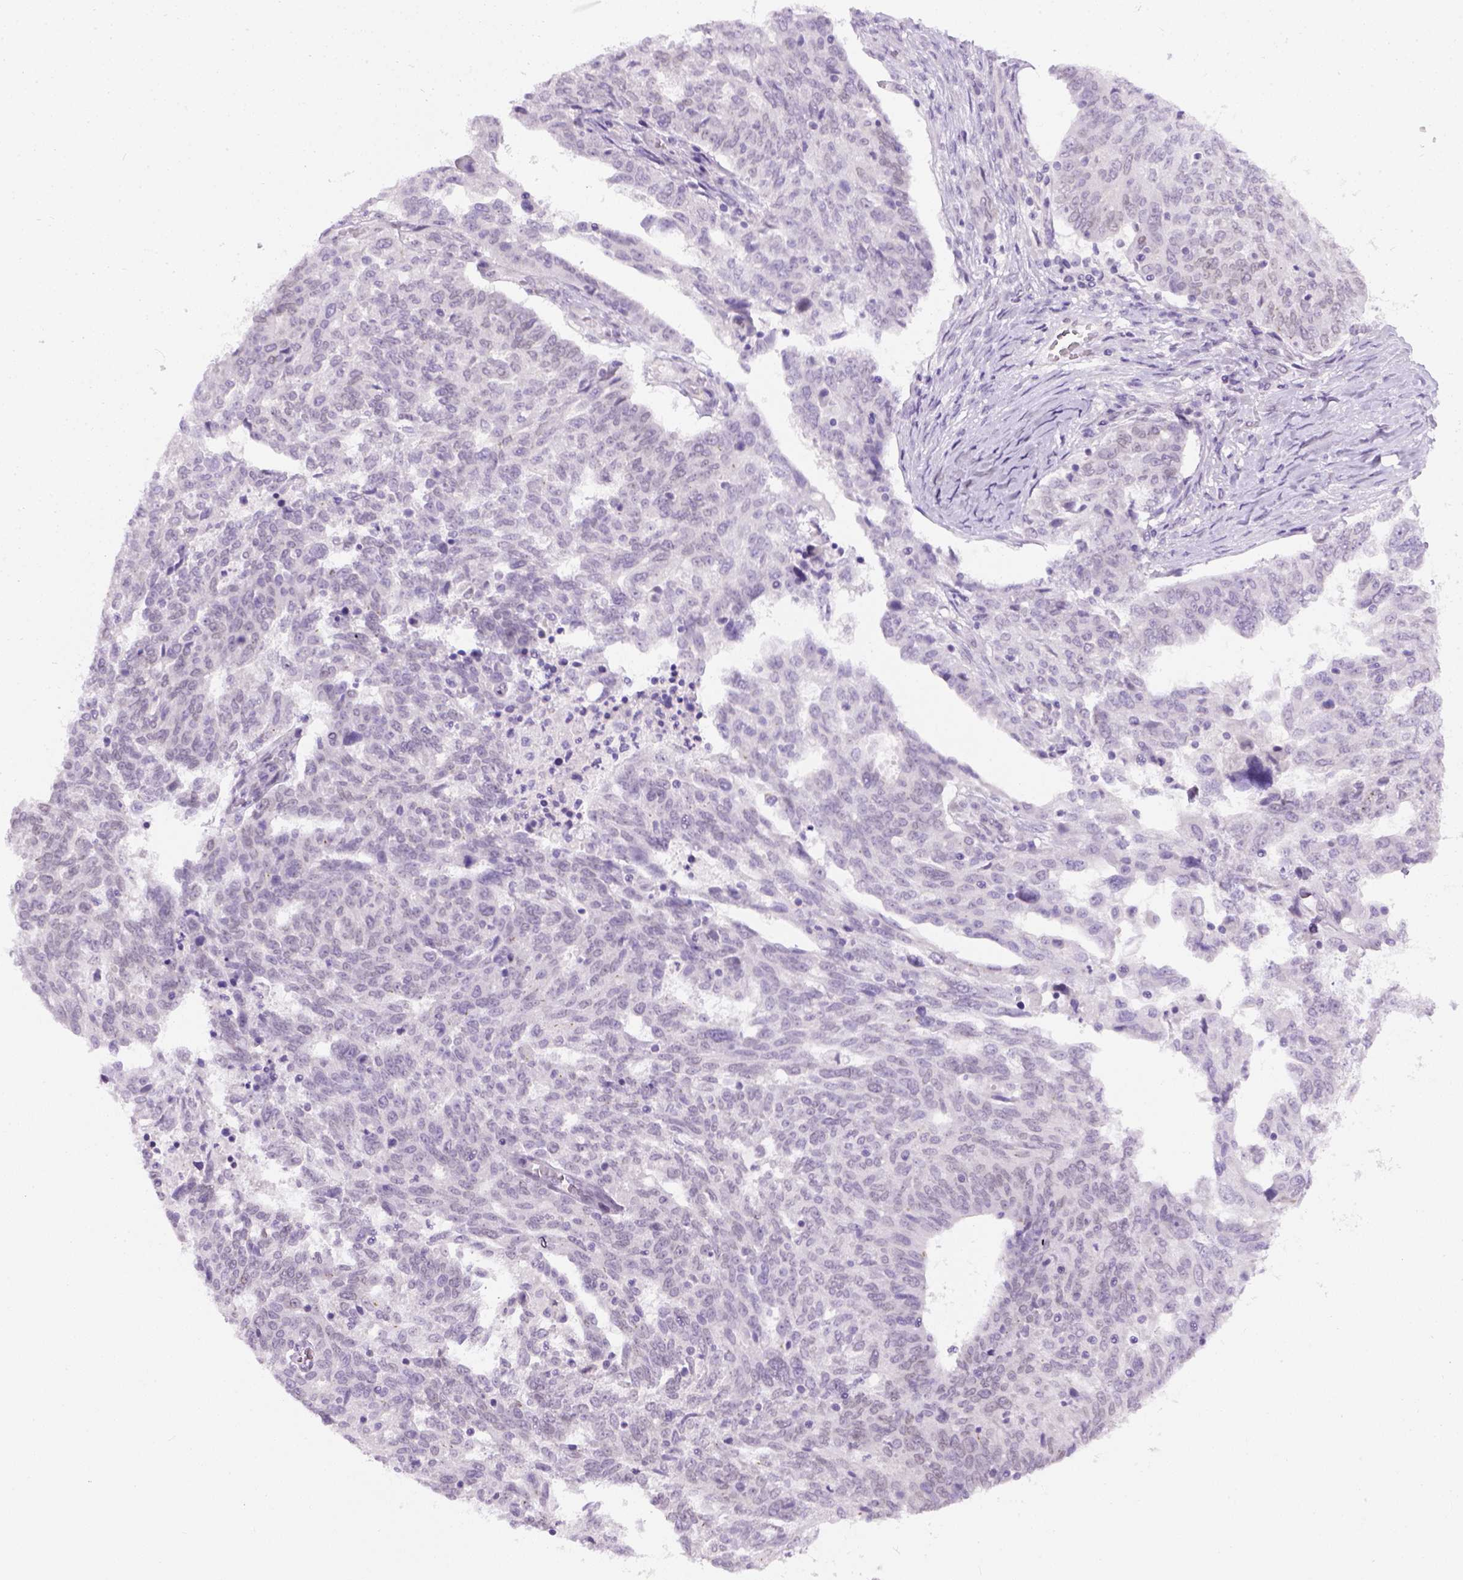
{"staining": {"intensity": "negative", "quantity": "none", "location": "none"}, "tissue": "ovarian cancer", "cell_type": "Tumor cells", "image_type": "cancer", "snomed": [{"axis": "morphology", "description": "Cystadenocarcinoma, serous, NOS"}, {"axis": "topography", "description": "Ovary"}], "caption": "Tumor cells show no significant staining in ovarian cancer (serous cystadenocarcinoma).", "gene": "FAM184B", "patient": {"sex": "female", "age": 67}}